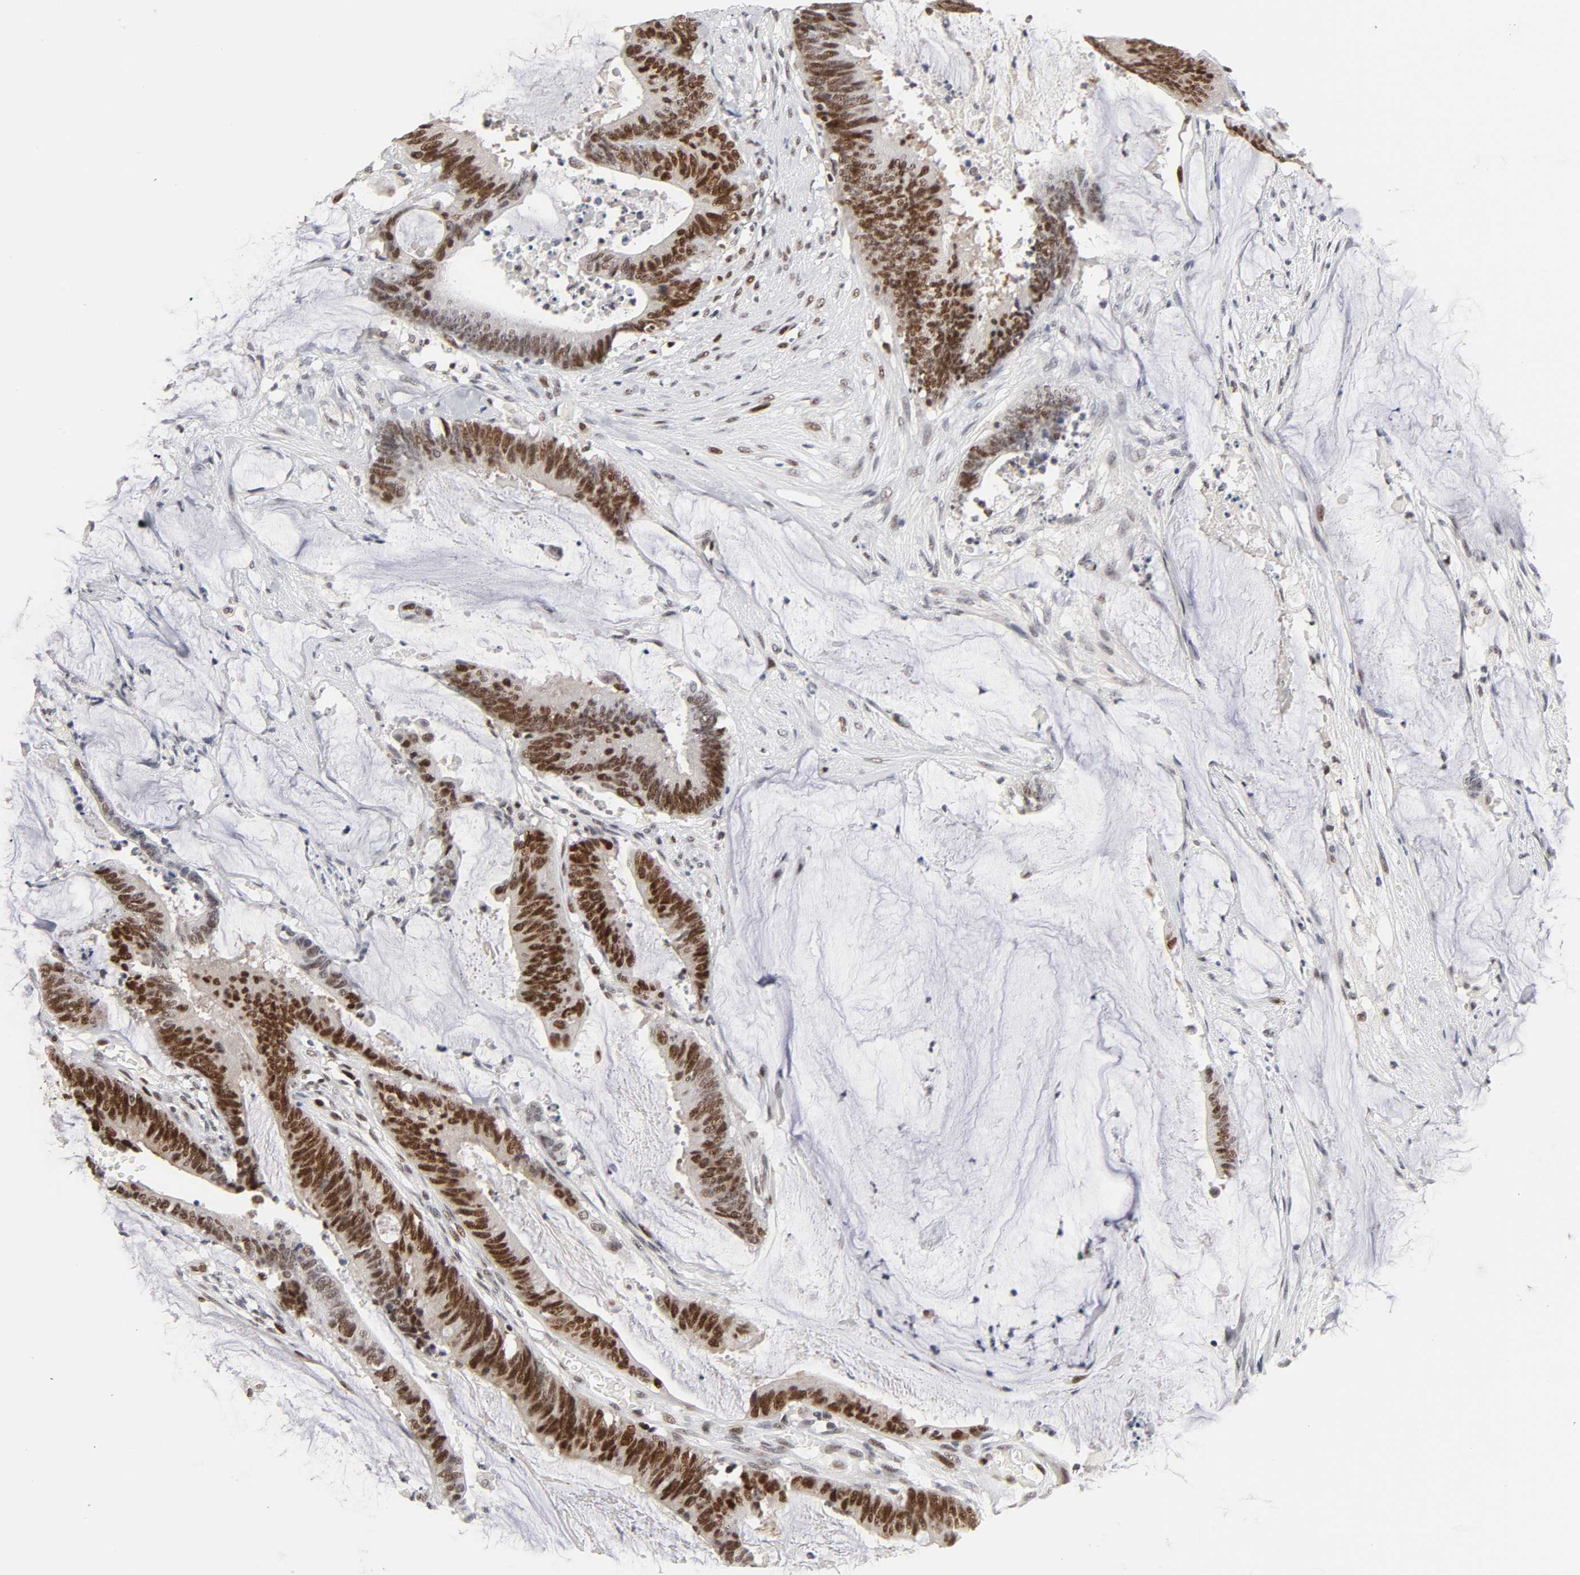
{"staining": {"intensity": "moderate", "quantity": "25%-75%", "location": "nuclear"}, "tissue": "colorectal cancer", "cell_type": "Tumor cells", "image_type": "cancer", "snomed": [{"axis": "morphology", "description": "Adenocarcinoma, NOS"}, {"axis": "topography", "description": "Rectum"}], "caption": "Immunohistochemical staining of adenocarcinoma (colorectal) reveals medium levels of moderate nuclear protein expression in about 25%-75% of tumor cells. (Stains: DAB (3,3'-diaminobenzidine) in brown, nuclei in blue, Microscopy: brightfield microscopy at high magnification).", "gene": "RFC4", "patient": {"sex": "female", "age": 66}}